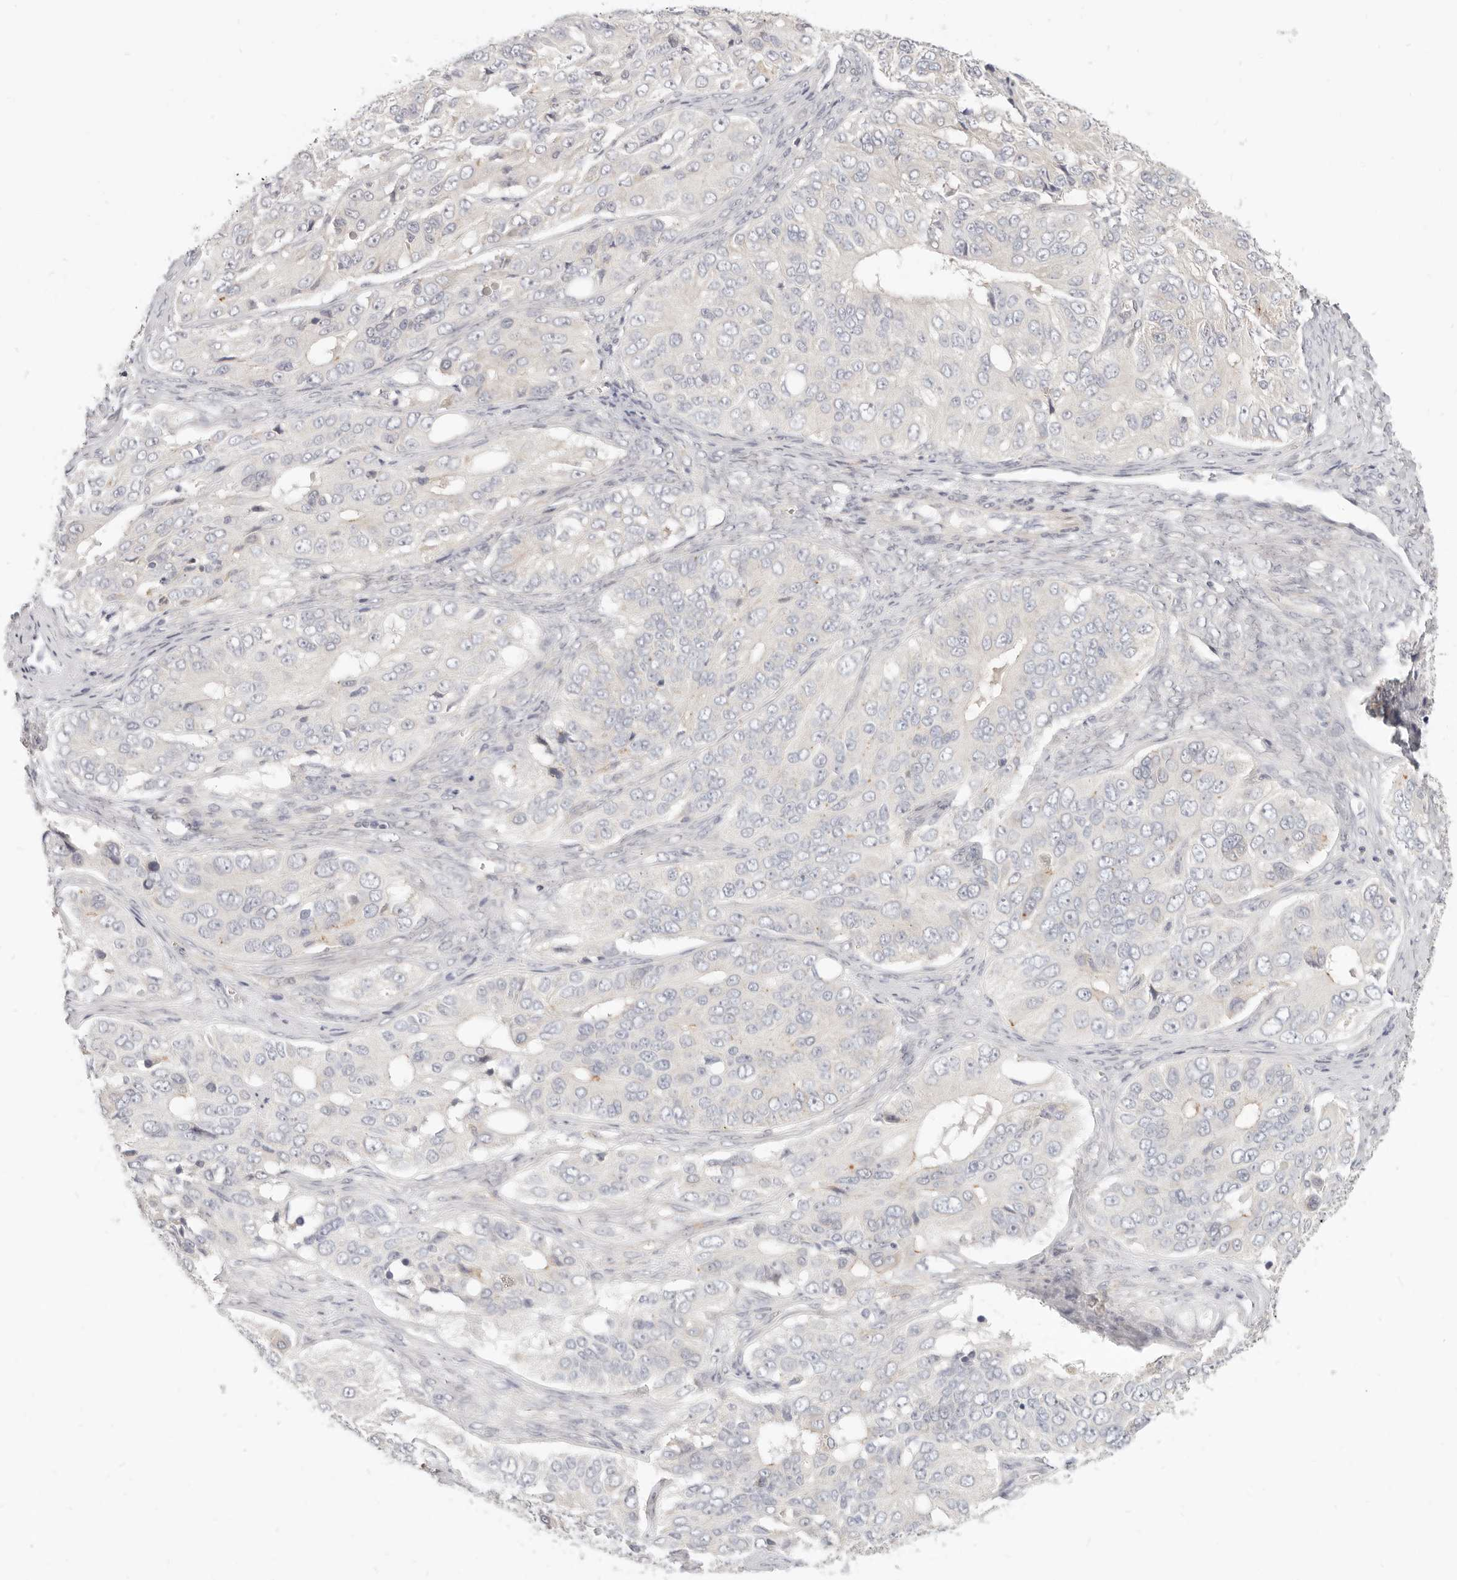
{"staining": {"intensity": "negative", "quantity": "none", "location": "none"}, "tissue": "ovarian cancer", "cell_type": "Tumor cells", "image_type": "cancer", "snomed": [{"axis": "morphology", "description": "Carcinoma, endometroid"}, {"axis": "topography", "description": "Ovary"}], "caption": "There is no significant expression in tumor cells of endometroid carcinoma (ovarian).", "gene": "LTB4R2", "patient": {"sex": "female", "age": 51}}